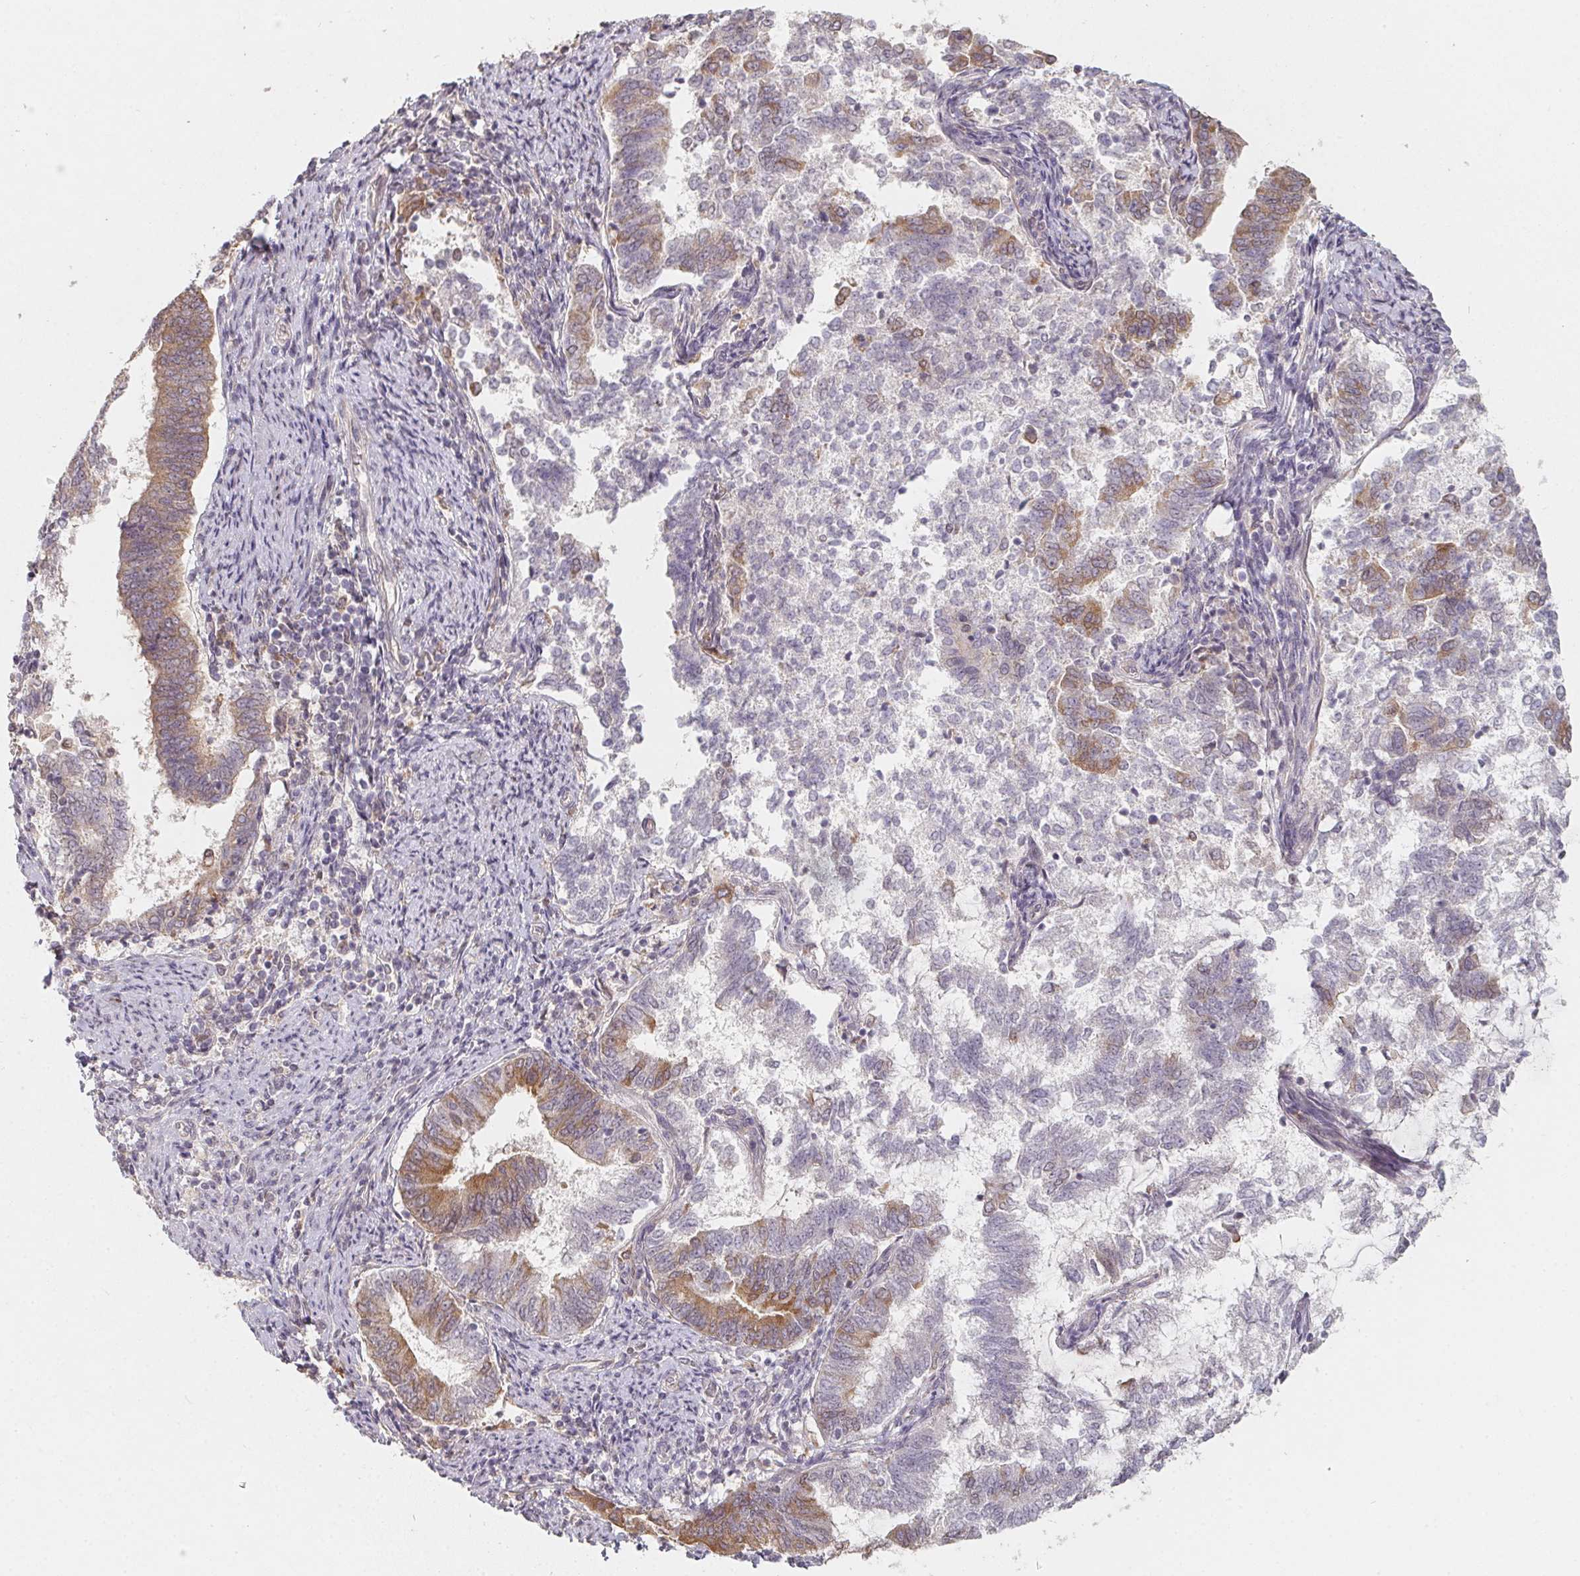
{"staining": {"intensity": "moderate", "quantity": "<25%", "location": "cytoplasmic/membranous"}, "tissue": "endometrial cancer", "cell_type": "Tumor cells", "image_type": "cancer", "snomed": [{"axis": "morphology", "description": "Adenocarcinoma, NOS"}, {"axis": "topography", "description": "Endometrium"}], "caption": "Moderate cytoplasmic/membranous protein staining is appreciated in about <25% of tumor cells in endometrial adenocarcinoma. (DAB (3,3'-diaminobenzidine) = brown stain, brightfield microscopy at high magnification).", "gene": "SOAT1", "patient": {"sex": "female", "age": 65}}